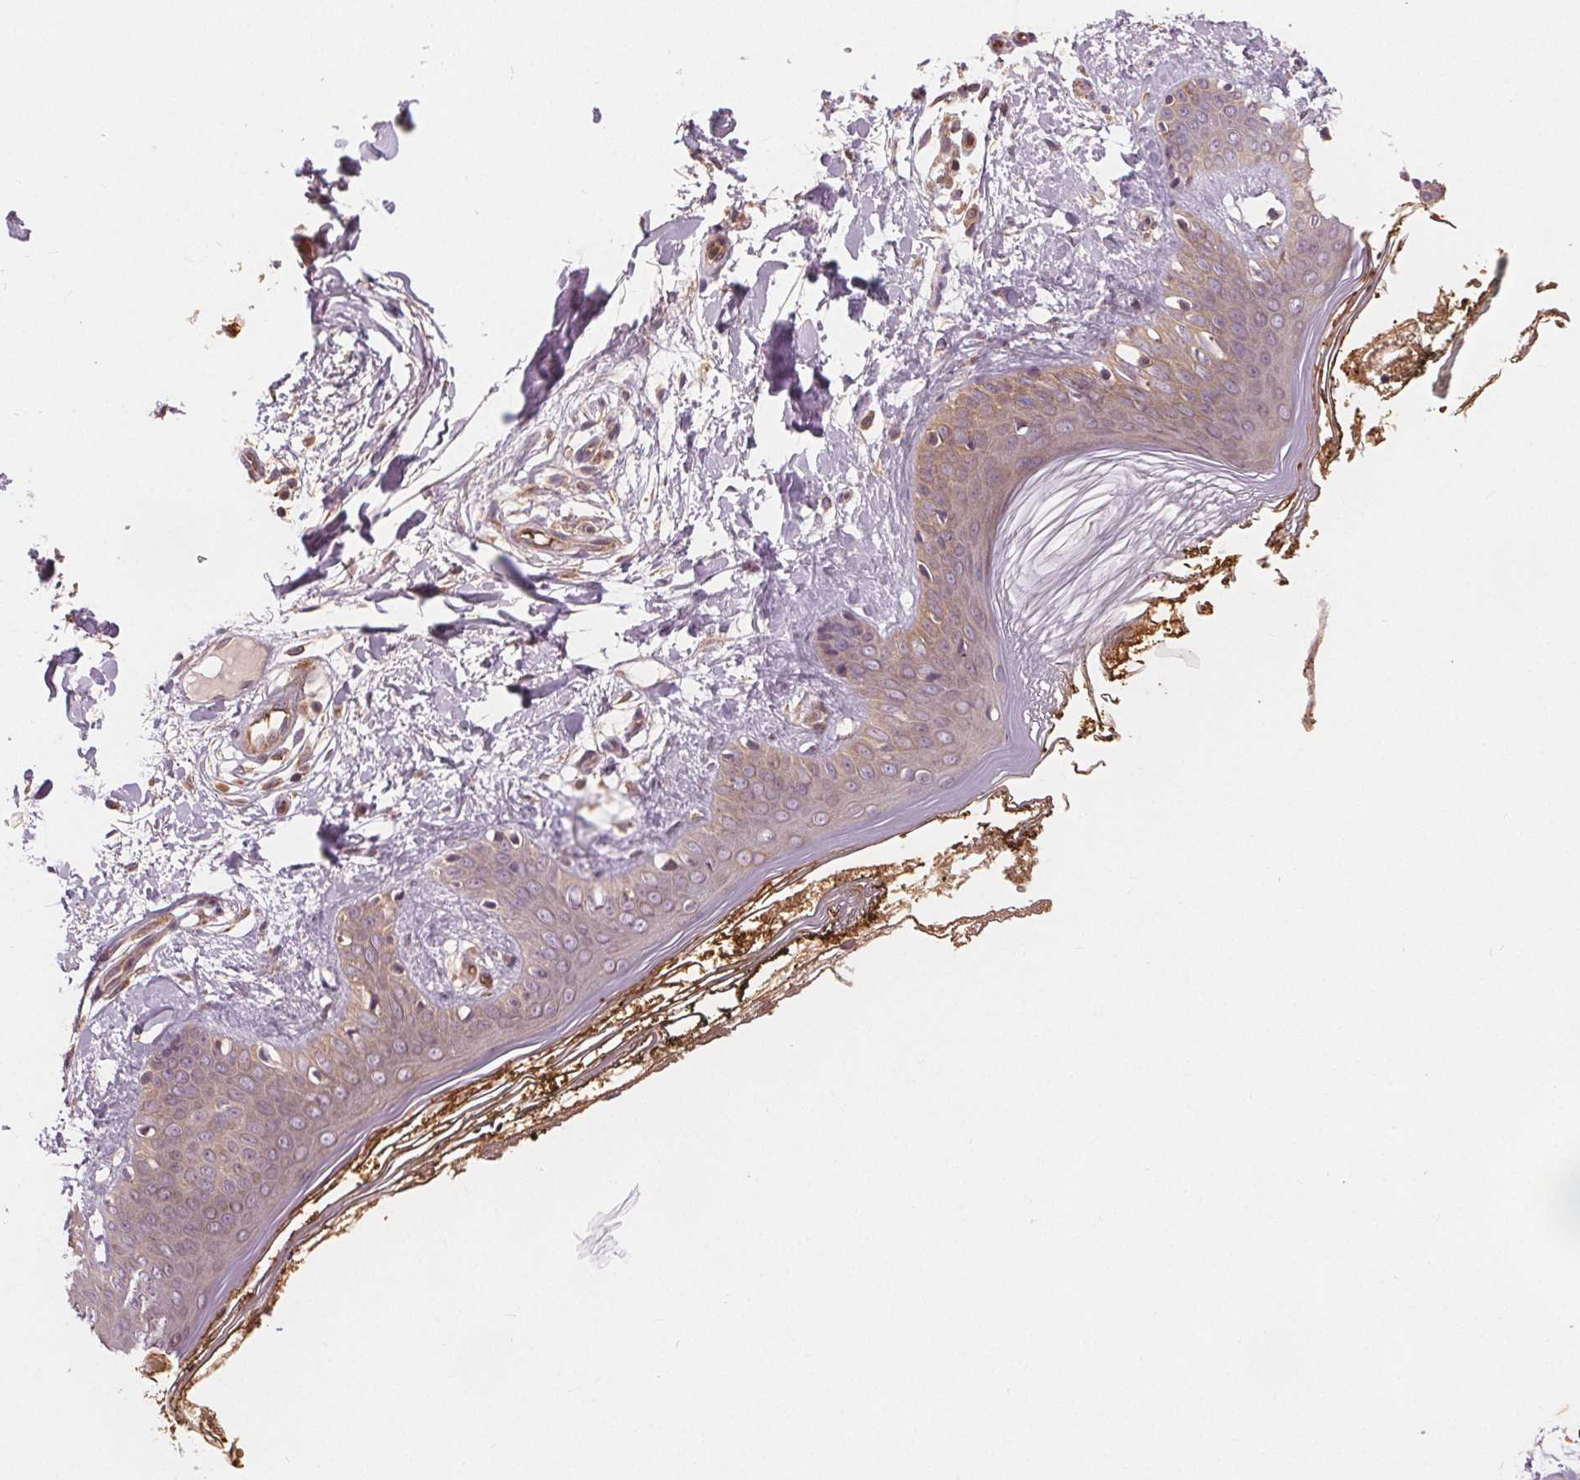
{"staining": {"intensity": "moderate", "quantity": "<25%", "location": "cytoplasmic/membranous"}, "tissue": "skin", "cell_type": "Fibroblasts", "image_type": "normal", "snomed": [{"axis": "morphology", "description": "Normal tissue, NOS"}, {"axis": "topography", "description": "Skin"}], "caption": "A histopathology image showing moderate cytoplasmic/membranous positivity in about <25% of fibroblasts in normal skin, as visualized by brown immunohistochemical staining.", "gene": "EIF3D", "patient": {"sex": "female", "age": 34}}